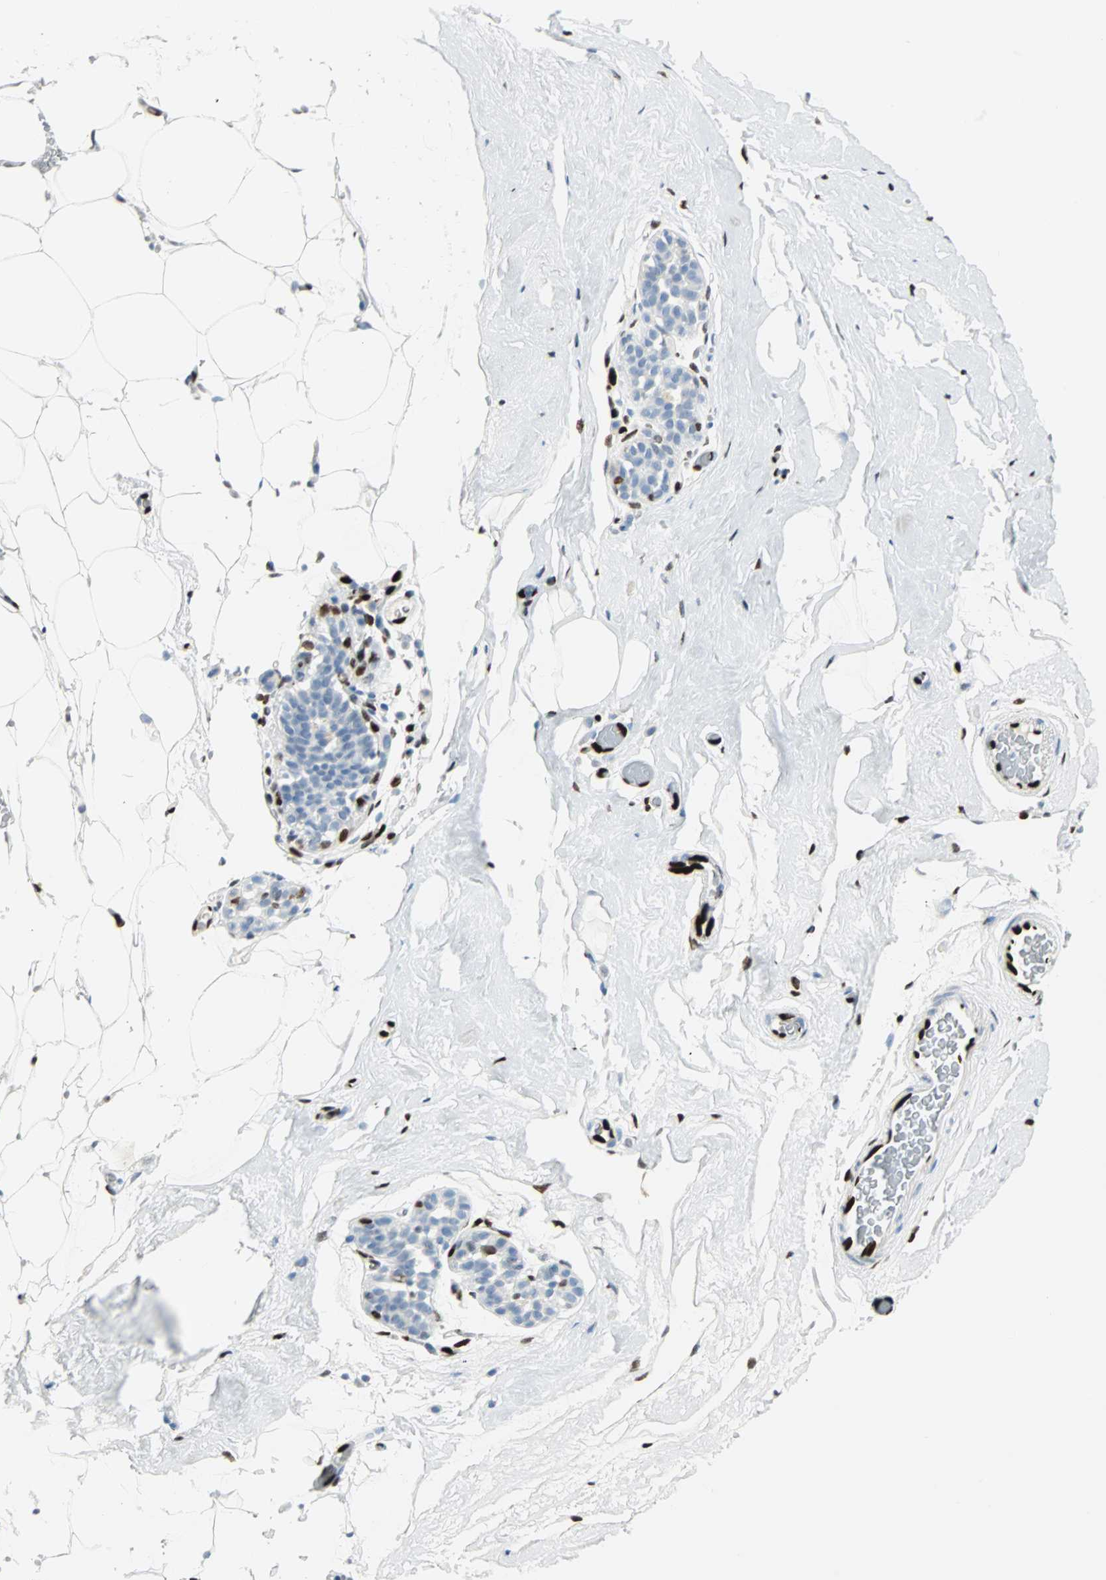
{"staining": {"intensity": "strong", "quantity": "<25%", "location": "nuclear"}, "tissue": "breast", "cell_type": "Adipocytes", "image_type": "normal", "snomed": [{"axis": "morphology", "description": "Normal tissue, NOS"}, {"axis": "topography", "description": "Breast"}], "caption": "Protein staining reveals strong nuclear staining in about <25% of adipocytes in normal breast.", "gene": "IL33", "patient": {"sex": "female", "age": 75}}